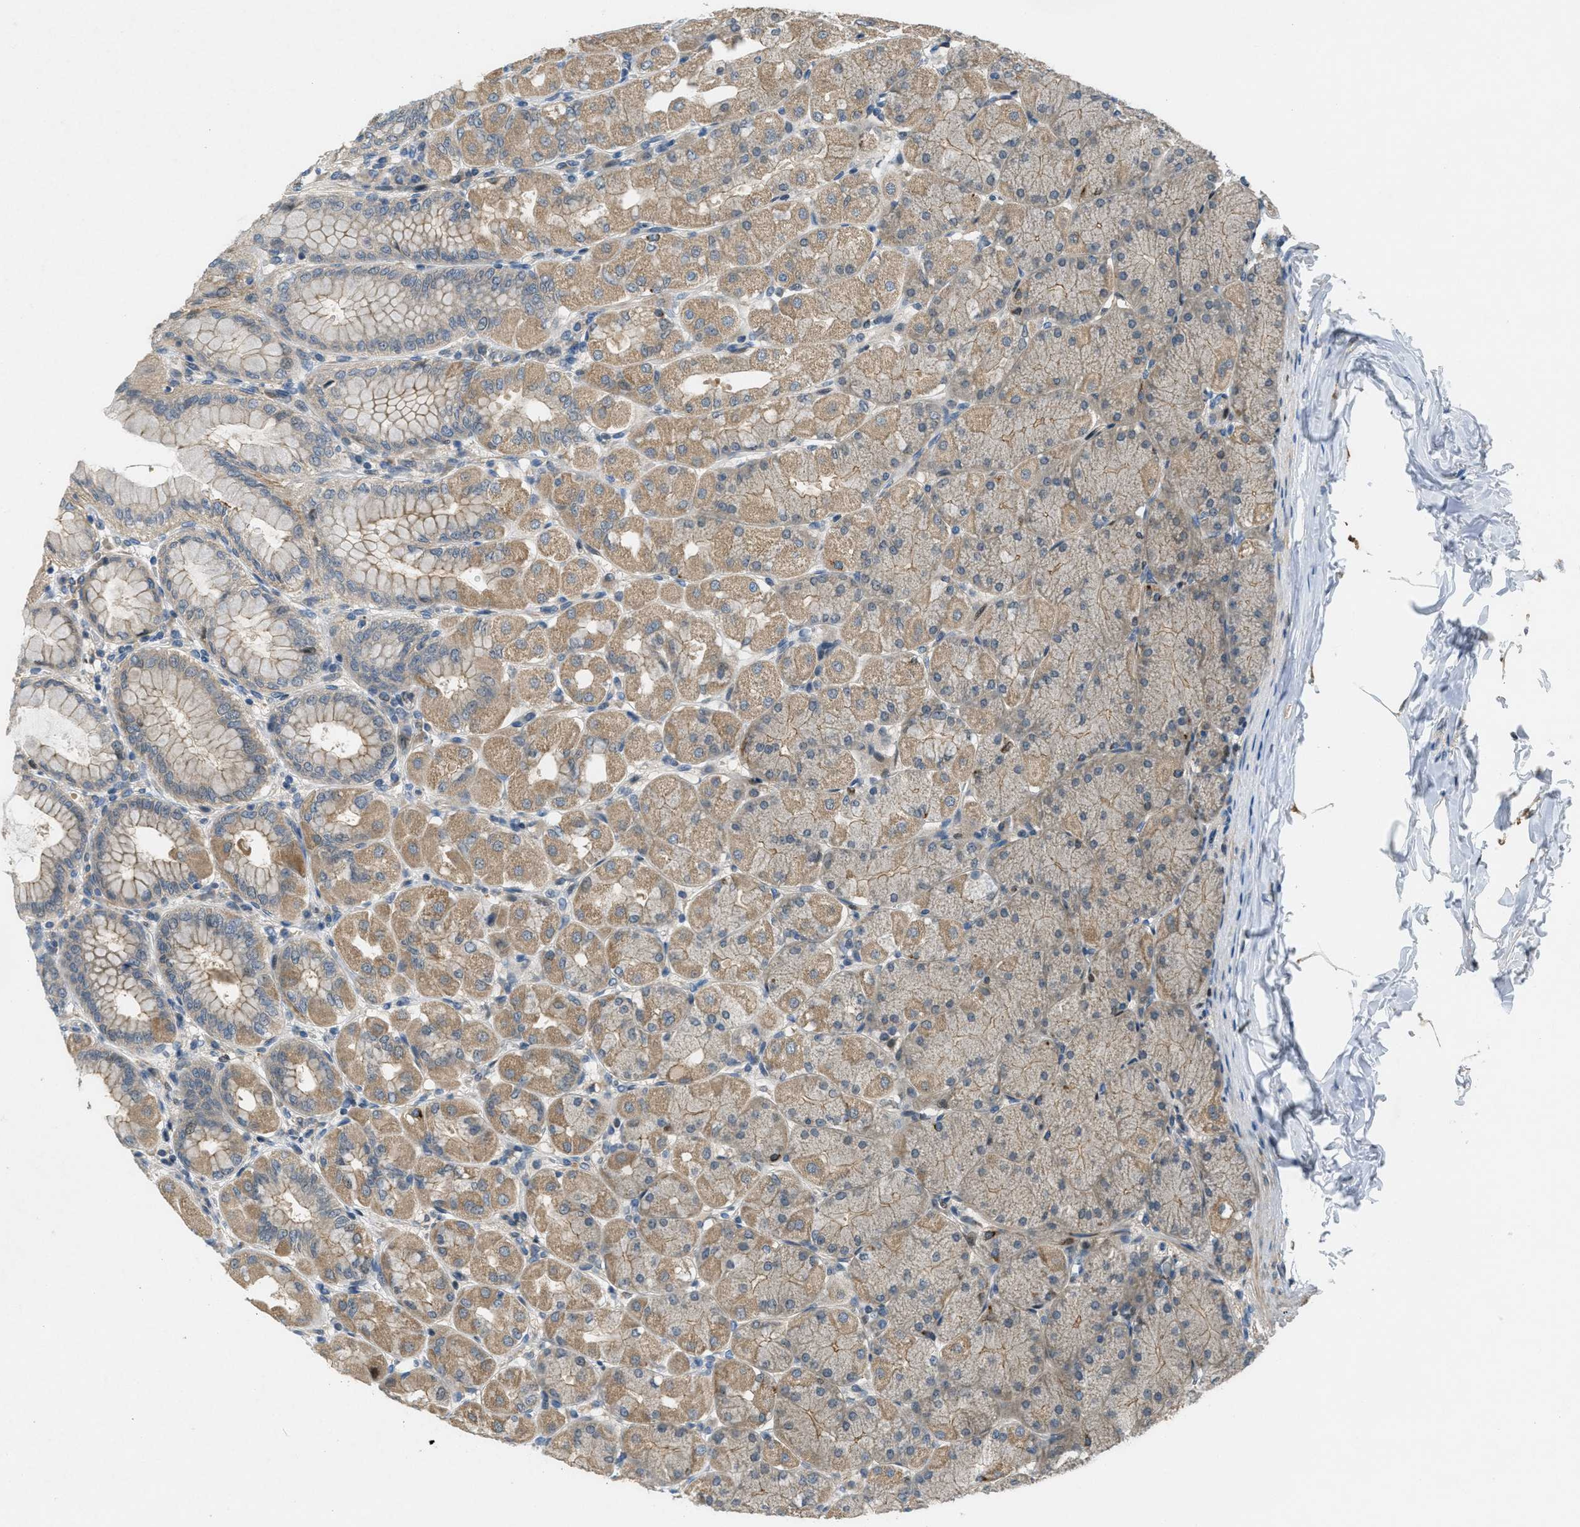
{"staining": {"intensity": "moderate", "quantity": "25%-75%", "location": "cytoplasmic/membranous"}, "tissue": "stomach", "cell_type": "Glandular cells", "image_type": "normal", "snomed": [{"axis": "morphology", "description": "Normal tissue, NOS"}, {"axis": "topography", "description": "Stomach, upper"}], "caption": "This micrograph reveals immunohistochemistry (IHC) staining of unremarkable human stomach, with medium moderate cytoplasmic/membranous staining in about 25%-75% of glandular cells.", "gene": "ADCY6", "patient": {"sex": "female", "age": 56}}